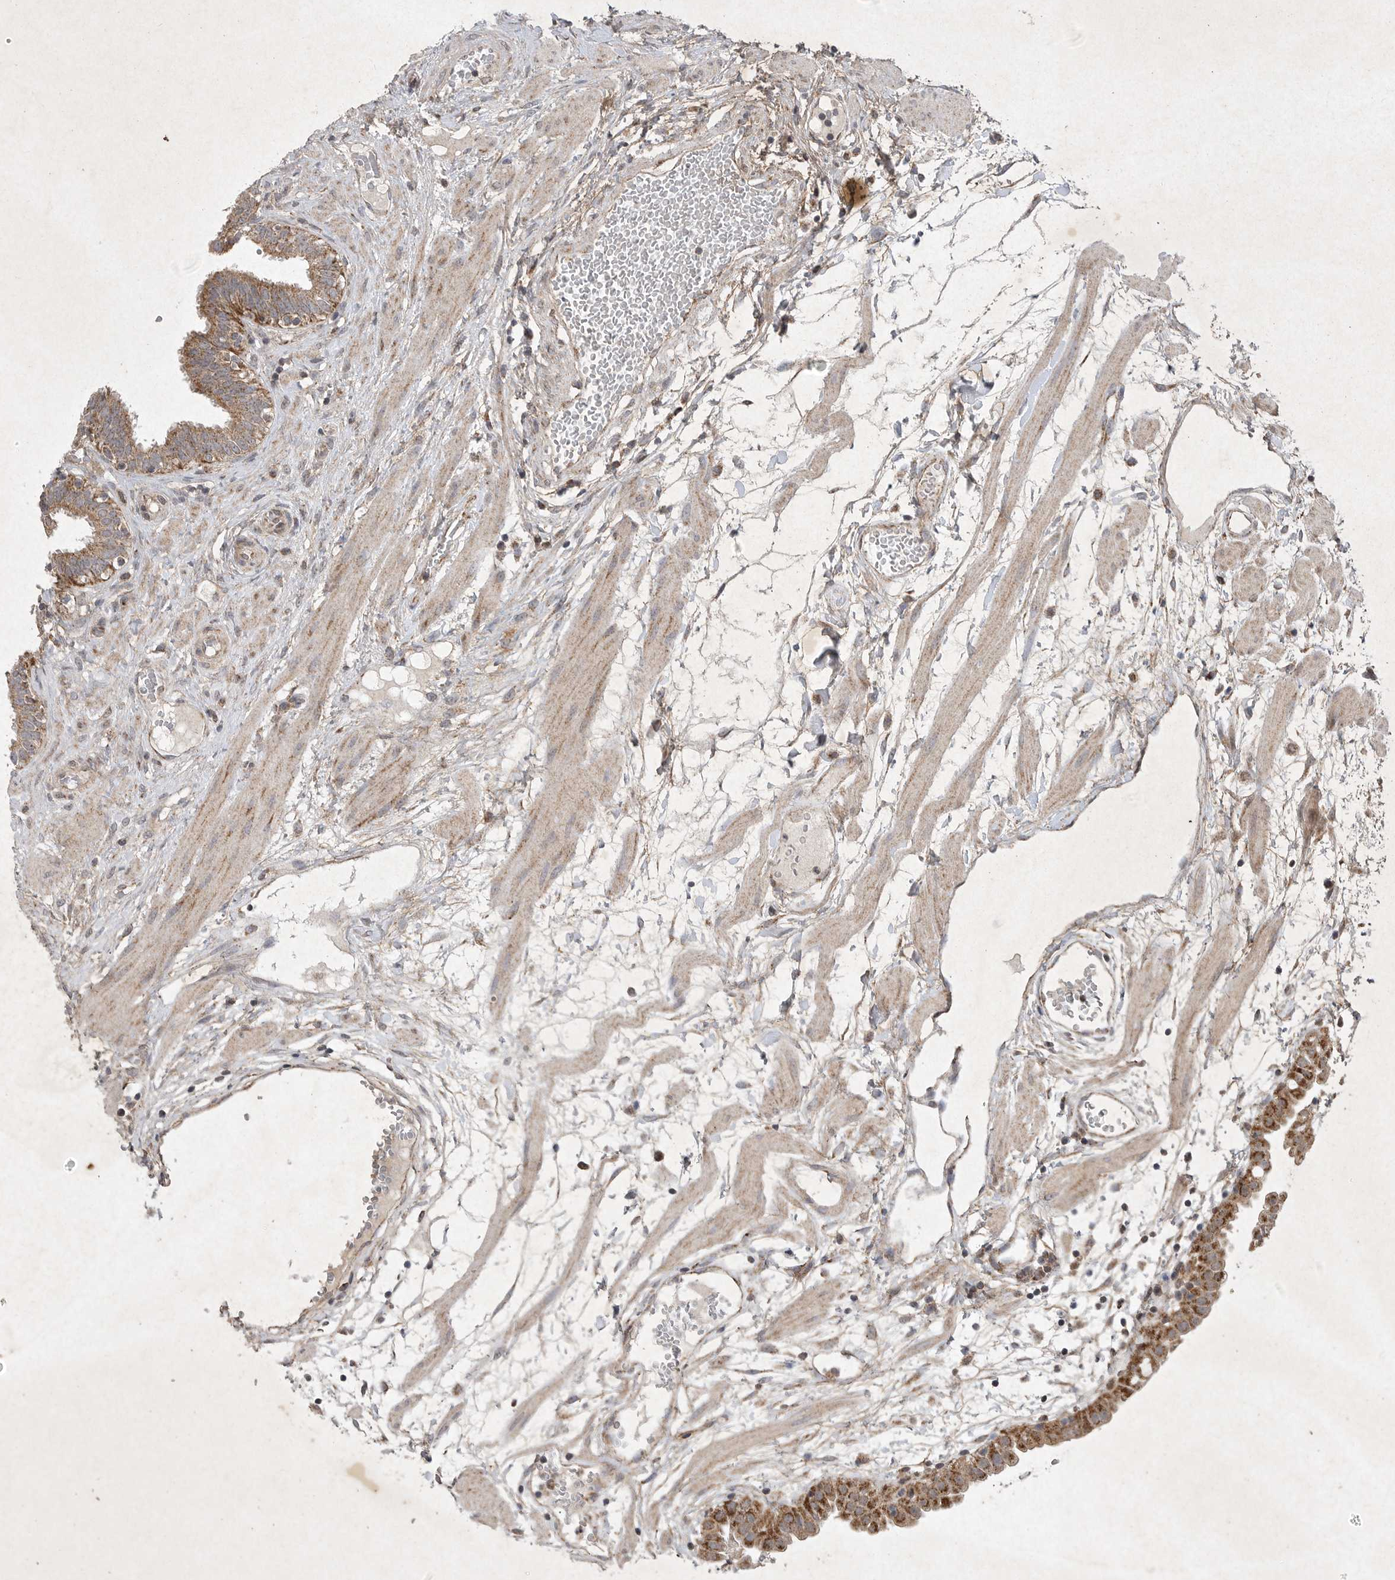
{"staining": {"intensity": "moderate", "quantity": ">75%", "location": "cytoplasmic/membranous"}, "tissue": "fallopian tube", "cell_type": "Glandular cells", "image_type": "normal", "snomed": [{"axis": "morphology", "description": "Normal tissue, NOS"}, {"axis": "topography", "description": "Fallopian tube"}, {"axis": "topography", "description": "Placenta"}], "caption": "A photomicrograph of fallopian tube stained for a protein demonstrates moderate cytoplasmic/membranous brown staining in glandular cells. (DAB = brown stain, brightfield microscopy at high magnification).", "gene": "DDR1", "patient": {"sex": "female", "age": 32}}